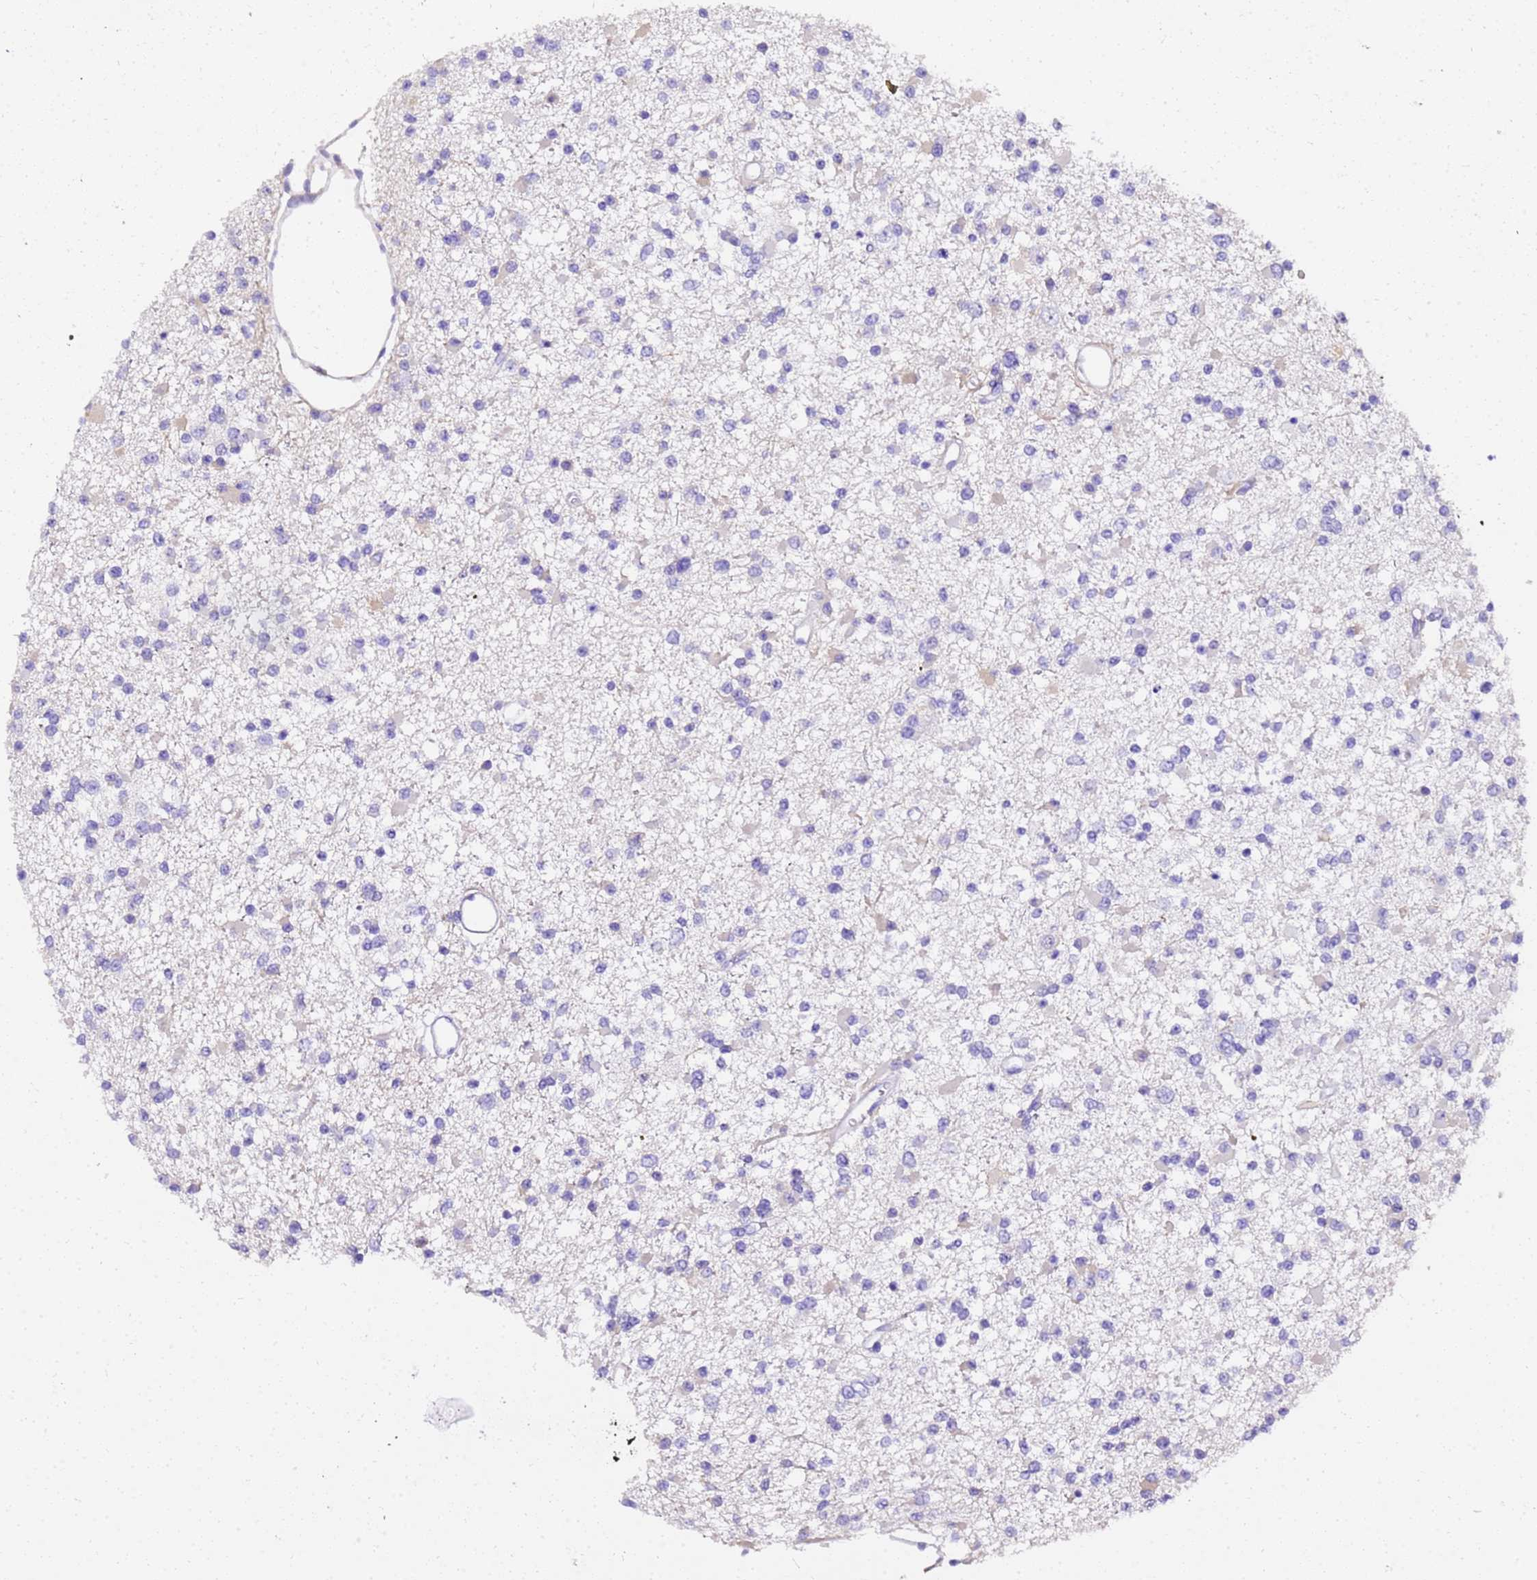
{"staining": {"intensity": "negative", "quantity": "none", "location": "none"}, "tissue": "glioma", "cell_type": "Tumor cells", "image_type": "cancer", "snomed": [{"axis": "morphology", "description": "Glioma, malignant, Low grade"}, {"axis": "topography", "description": "Brain"}], "caption": "IHC image of malignant low-grade glioma stained for a protein (brown), which demonstrates no positivity in tumor cells.", "gene": "HSPB6", "patient": {"sex": "female", "age": 22}}